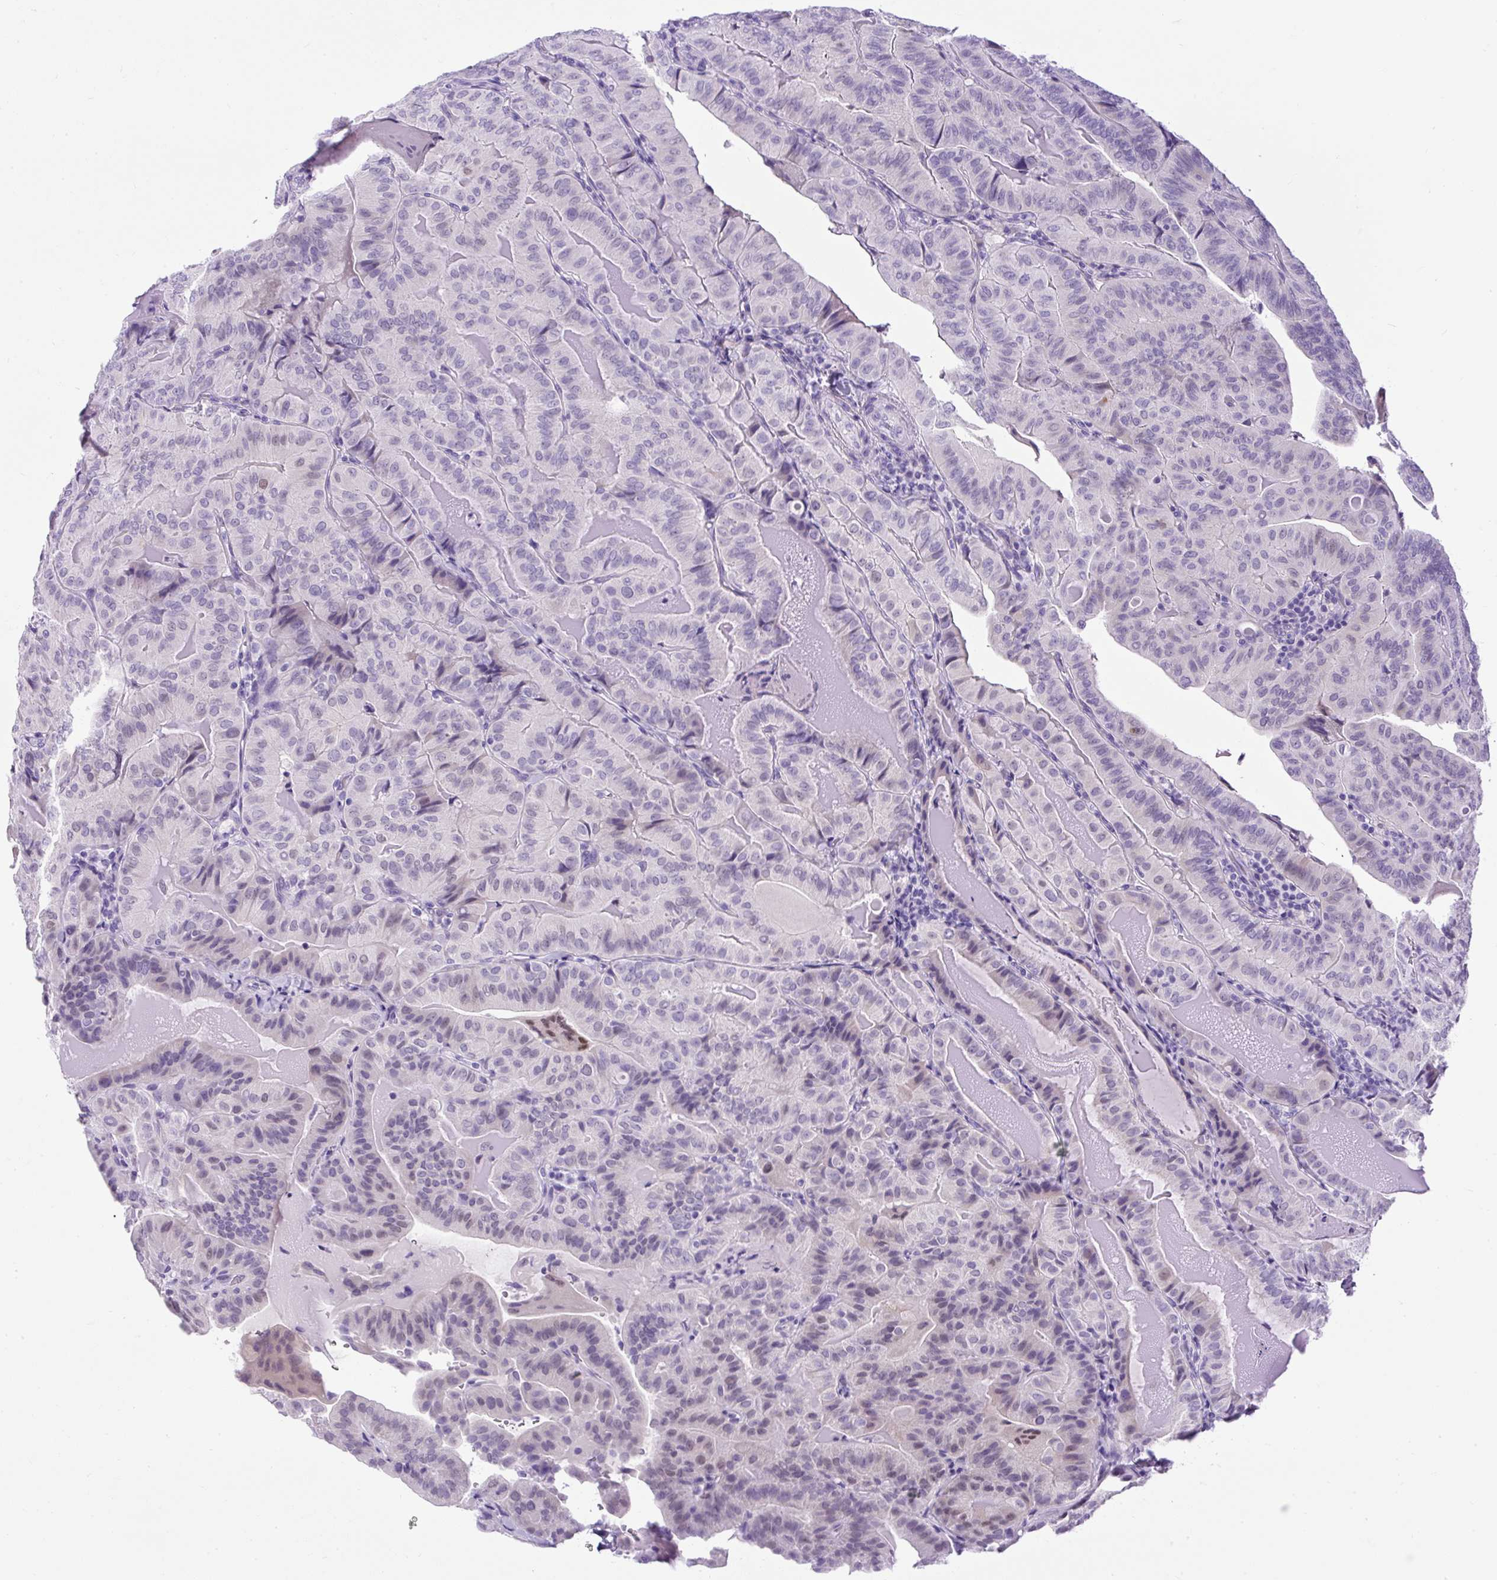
{"staining": {"intensity": "negative", "quantity": "none", "location": "none"}, "tissue": "thyroid cancer", "cell_type": "Tumor cells", "image_type": "cancer", "snomed": [{"axis": "morphology", "description": "Papillary adenocarcinoma, NOS"}, {"axis": "topography", "description": "Thyroid gland"}], "caption": "There is no significant staining in tumor cells of papillary adenocarcinoma (thyroid). The staining is performed using DAB (3,3'-diaminobenzidine) brown chromogen with nuclei counter-stained in using hematoxylin.", "gene": "UPP1", "patient": {"sex": "female", "age": 68}}